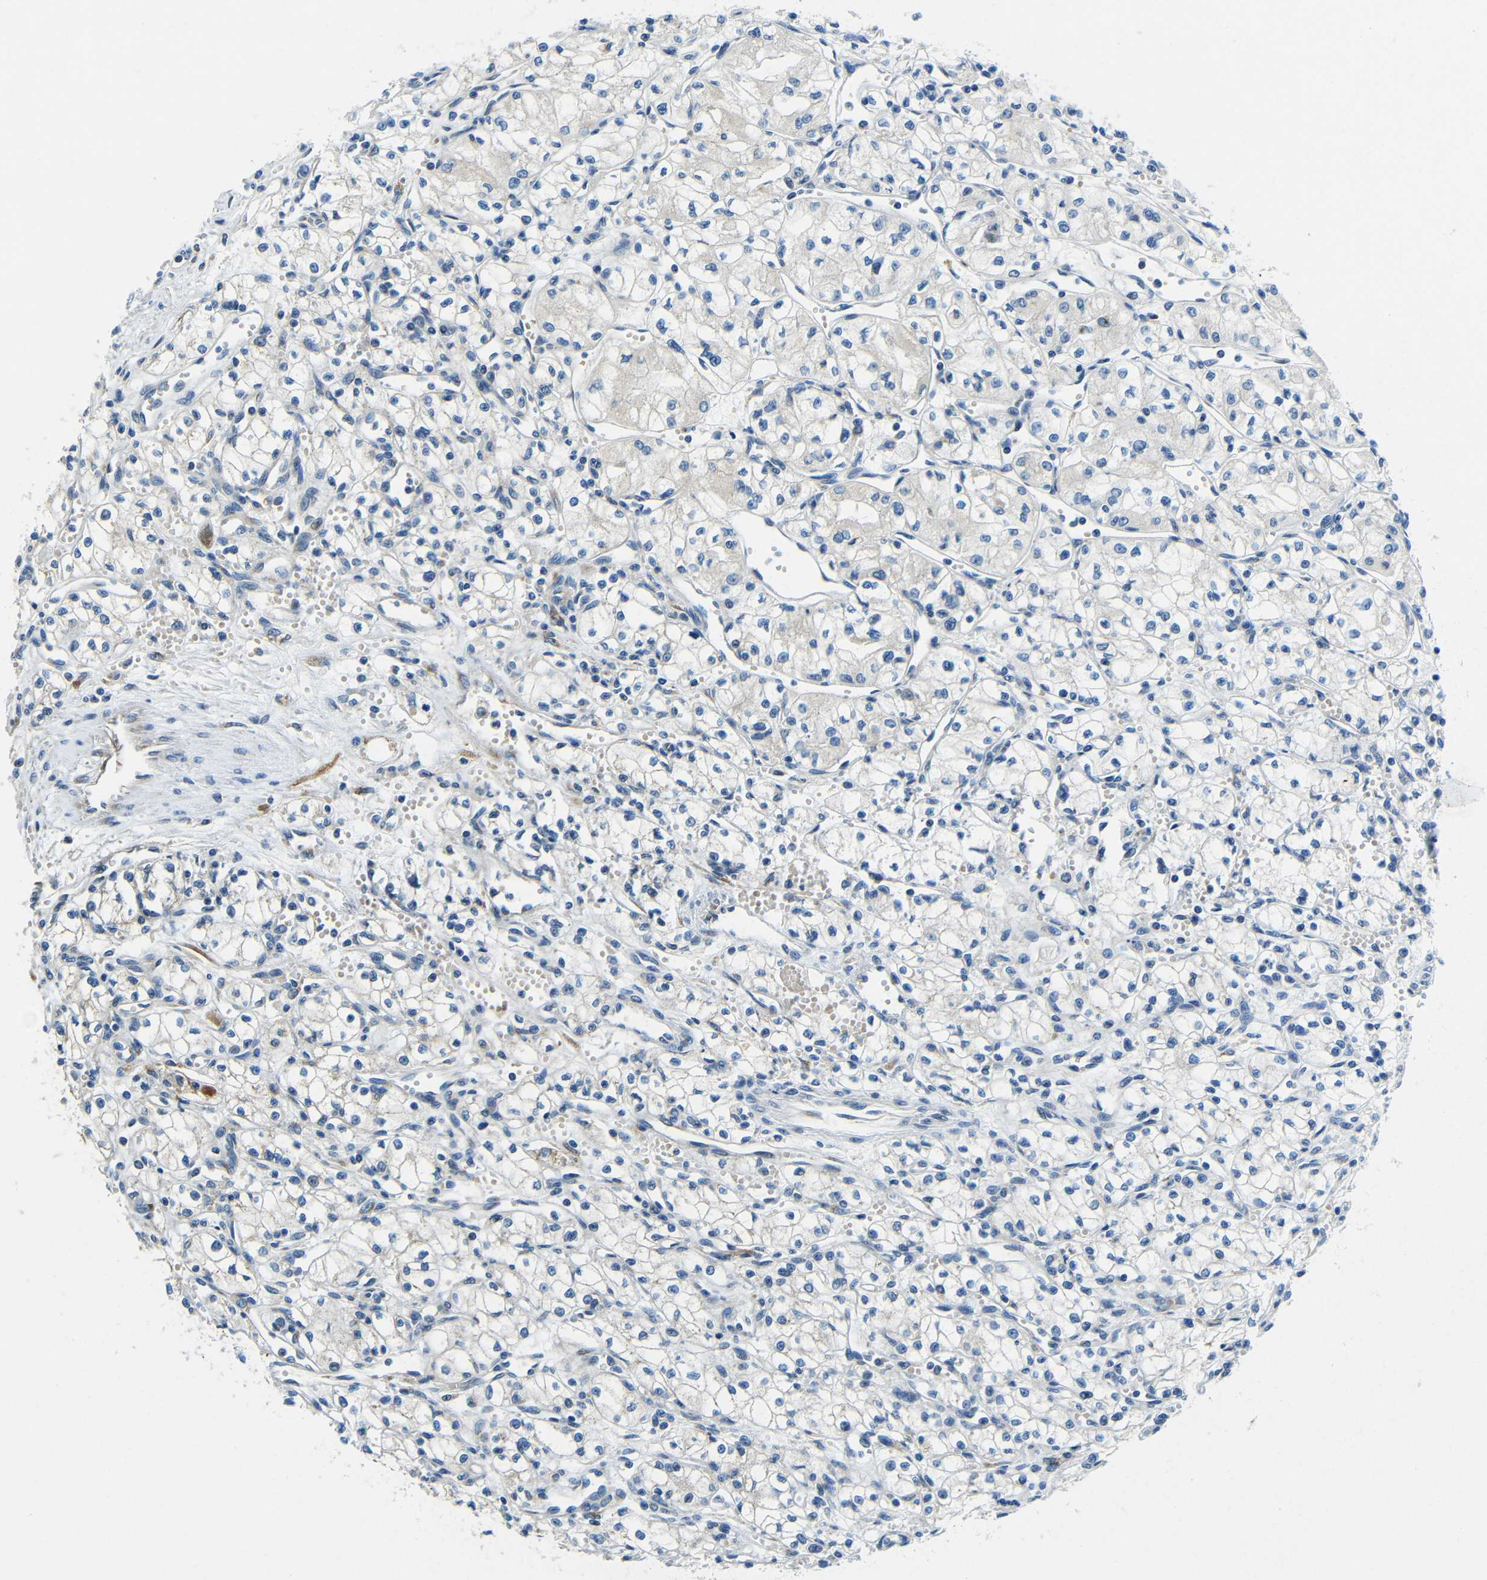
{"staining": {"intensity": "negative", "quantity": "none", "location": "none"}, "tissue": "renal cancer", "cell_type": "Tumor cells", "image_type": "cancer", "snomed": [{"axis": "morphology", "description": "Normal tissue, NOS"}, {"axis": "morphology", "description": "Adenocarcinoma, NOS"}, {"axis": "topography", "description": "Kidney"}], "caption": "IHC histopathology image of renal cancer (adenocarcinoma) stained for a protein (brown), which displays no expression in tumor cells. (DAB (3,3'-diaminobenzidine) IHC, high magnification).", "gene": "USO1", "patient": {"sex": "male", "age": 59}}